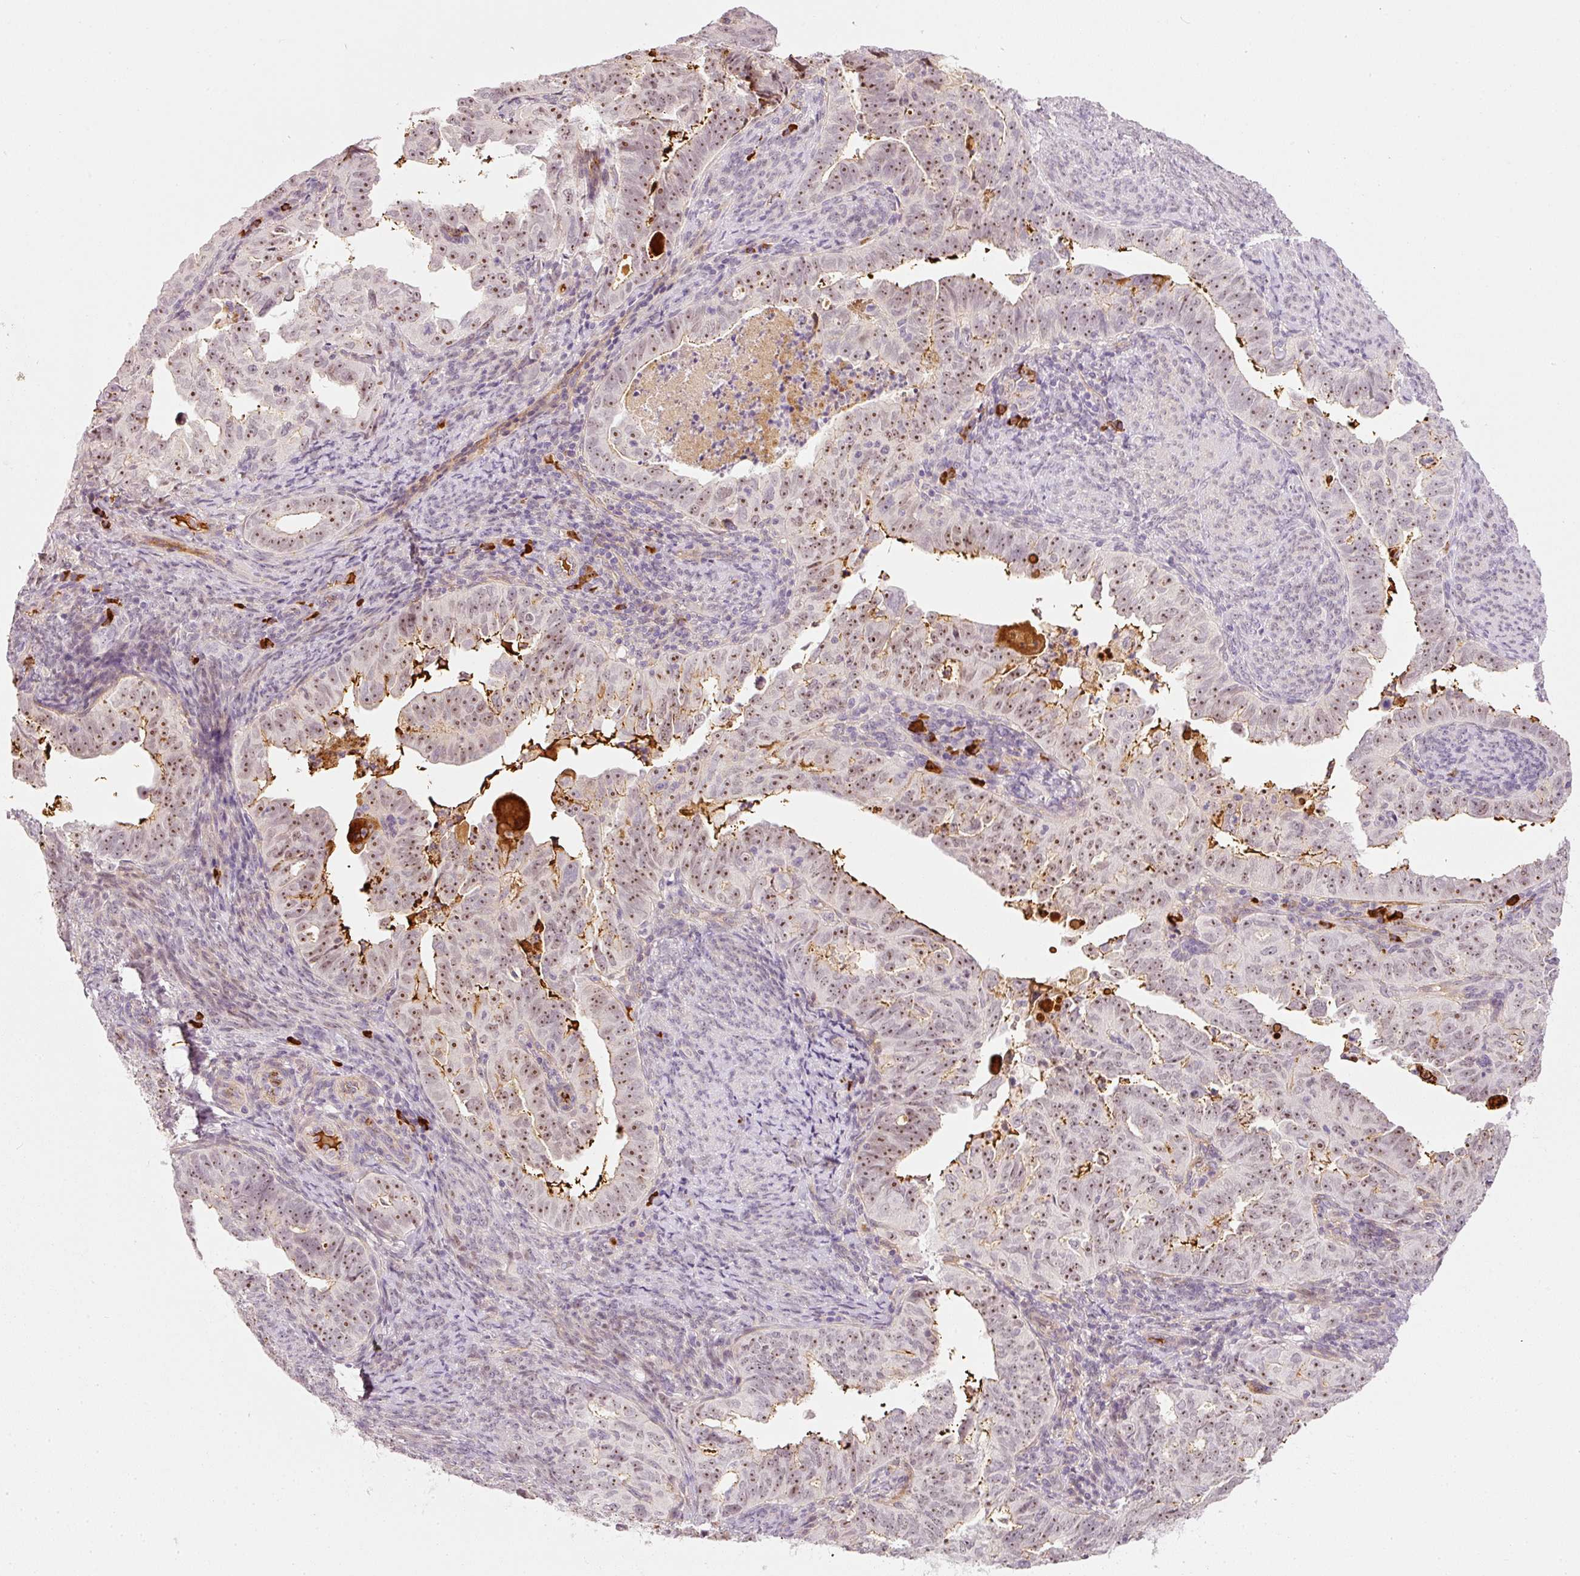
{"staining": {"intensity": "moderate", "quantity": ">75%", "location": "nuclear"}, "tissue": "endometrial cancer", "cell_type": "Tumor cells", "image_type": "cancer", "snomed": [{"axis": "morphology", "description": "Adenocarcinoma, NOS"}, {"axis": "topography", "description": "Endometrium"}], "caption": "Approximately >75% of tumor cells in endometrial cancer reveal moderate nuclear protein staining as visualized by brown immunohistochemical staining.", "gene": "VCAM1", "patient": {"sex": "female", "age": 65}}